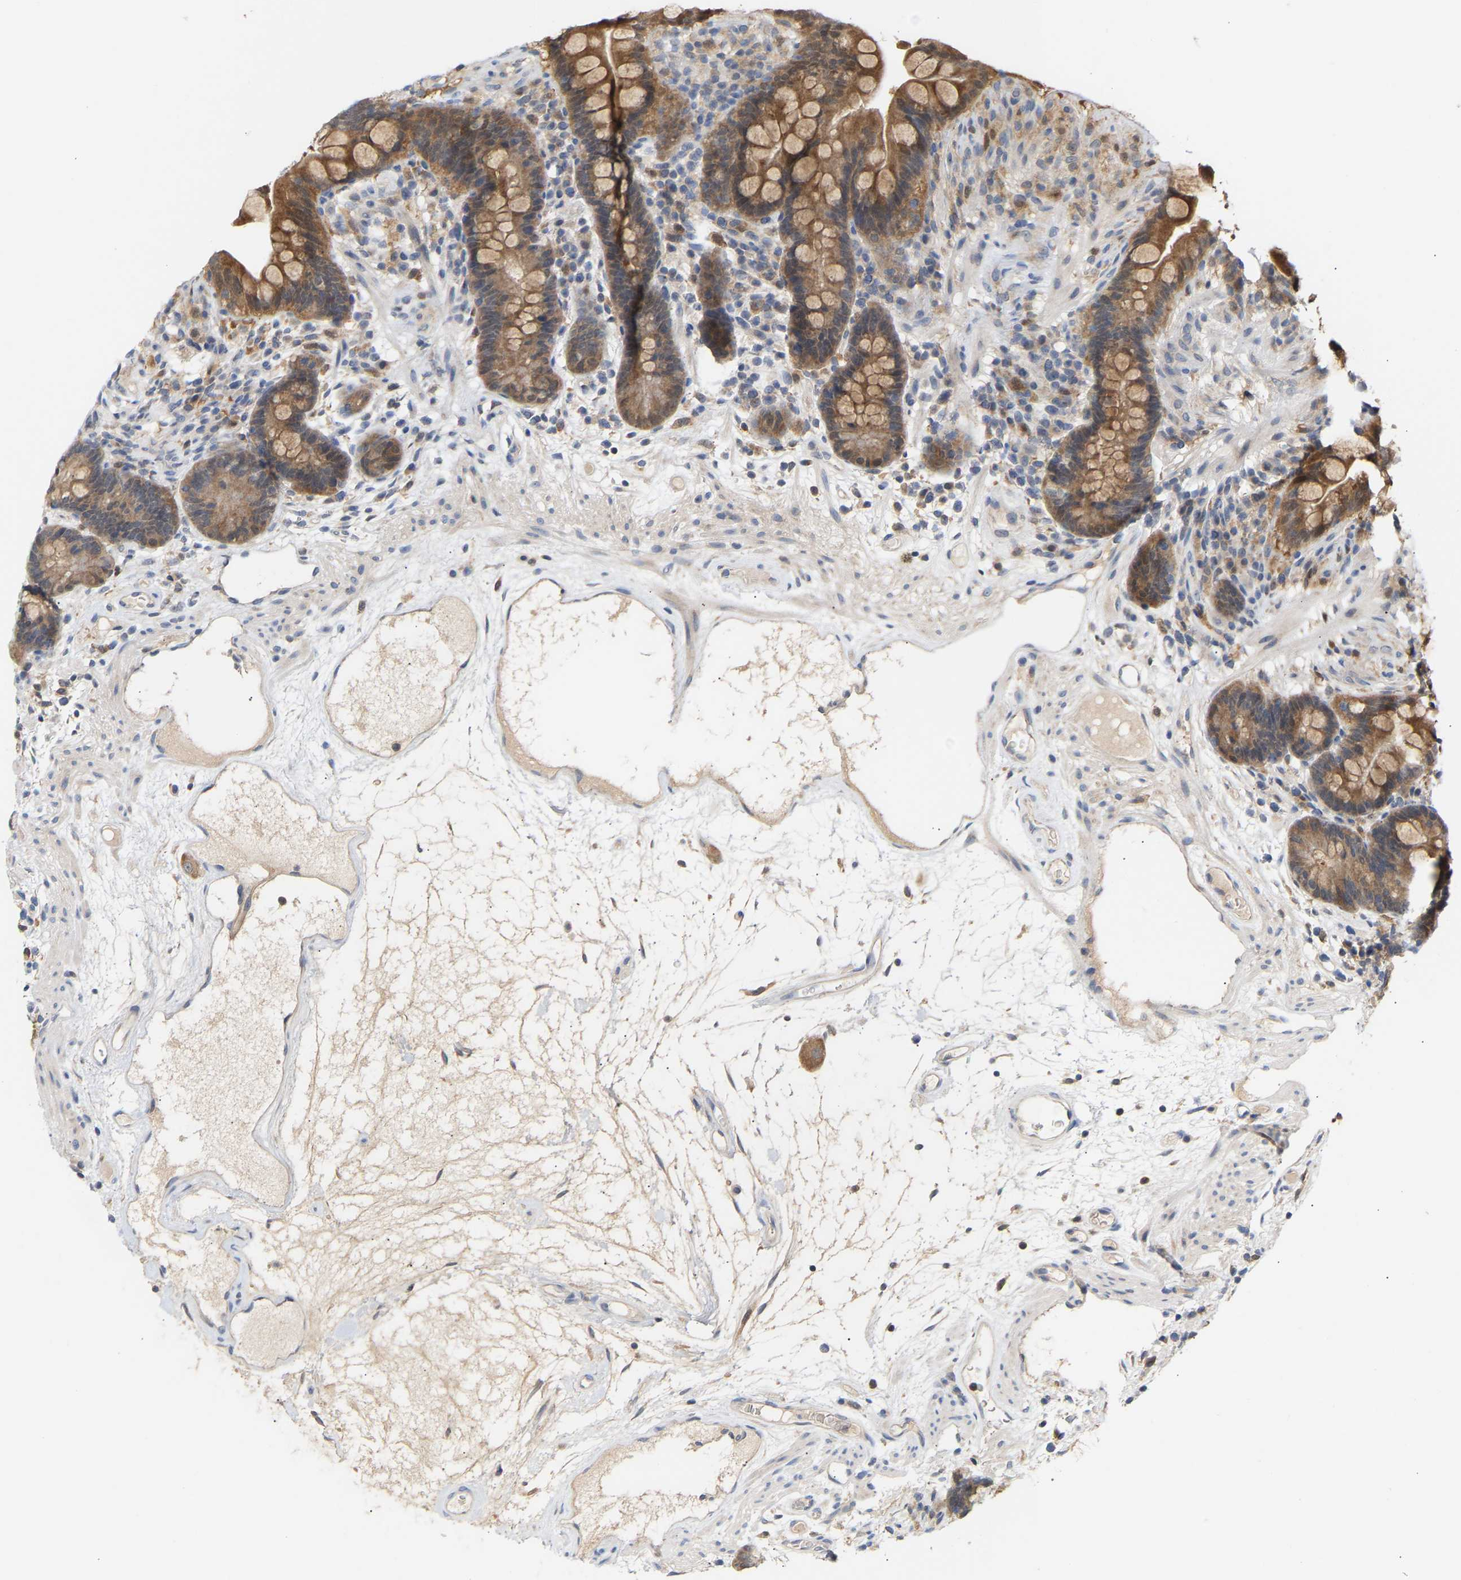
{"staining": {"intensity": "weak", "quantity": ">75%", "location": "cytoplasmic/membranous"}, "tissue": "colon", "cell_type": "Endothelial cells", "image_type": "normal", "snomed": [{"axis": "morphology", "description": "Normal tissue, NOS"}, {"axis": "topography", "description": "Colon"}], "caption": "This is a micrograph of immunohistochemistry (IHC) staining of benign colon, which shows weak positivity in the cytoplasmic/membranous of endothelial cells.", "gene": "TPMT", "patient": {"sex": "male", "age": 73}}